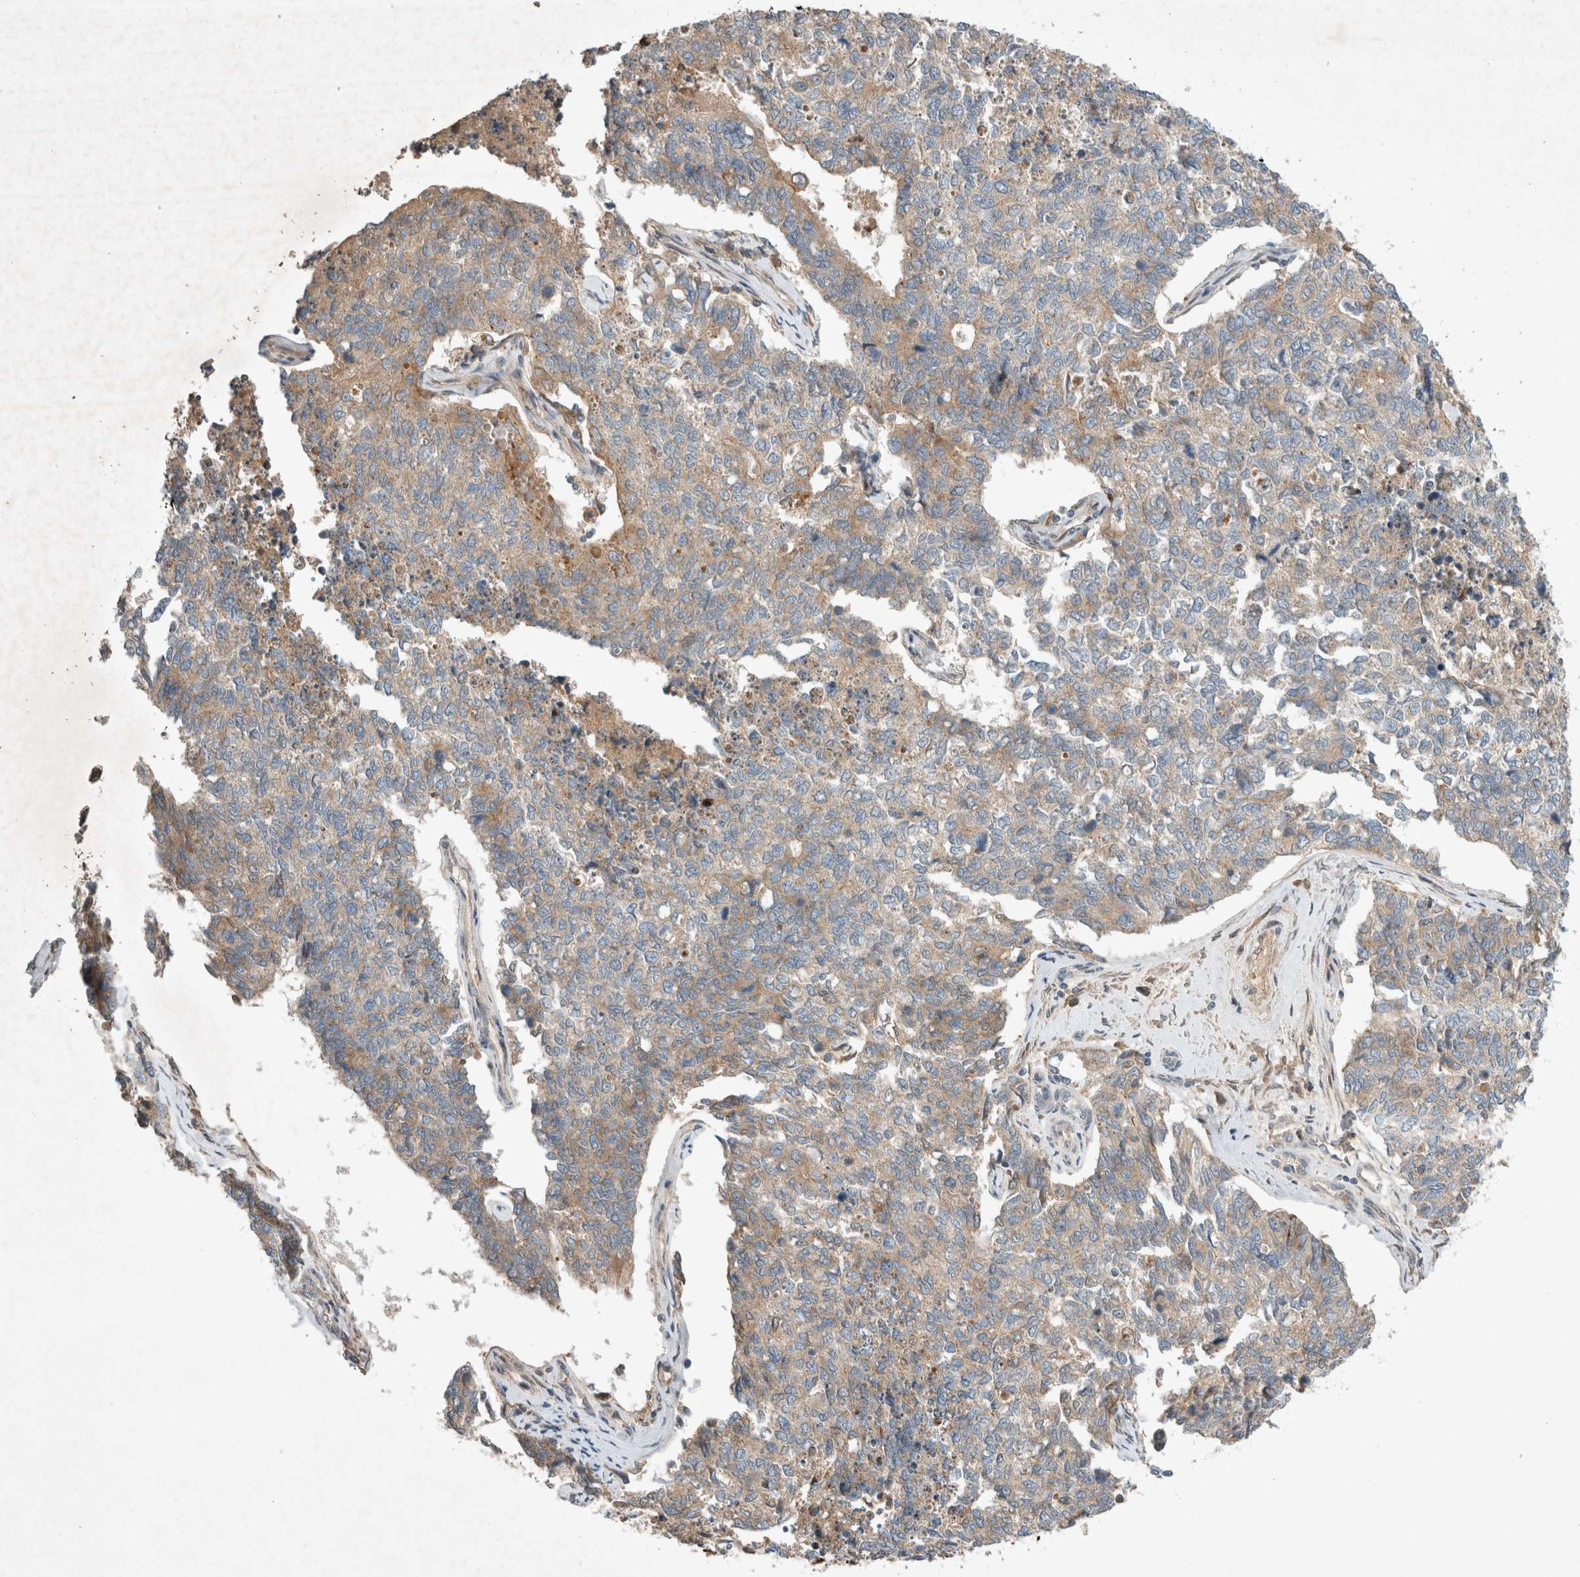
{"staining": {"intensity": "moderate", "quantity": "<25%", "location": "cytoplasmic/membranous"}, "tissue": "cervical cancer", "cell_type": "Tumor cells", "image_type": "cancer", "snomed": [{"axis": "morphology", "description": "Squamous cell carcinoma, NOS"}, {"axis": "topography", "description": "Cervix"}], "caption": "This micrograph exhibits squamous cell carcinoma (cervical) stained with immunohistochemistry (IHC) to label a protein in brown. The cytoplasmic/membranous of tumor cells show moderate positivity for the protein. Nuclei are counter-stained blue.", "gene": "ARMC9", "patient": {"sex": "female", "age": 63}}